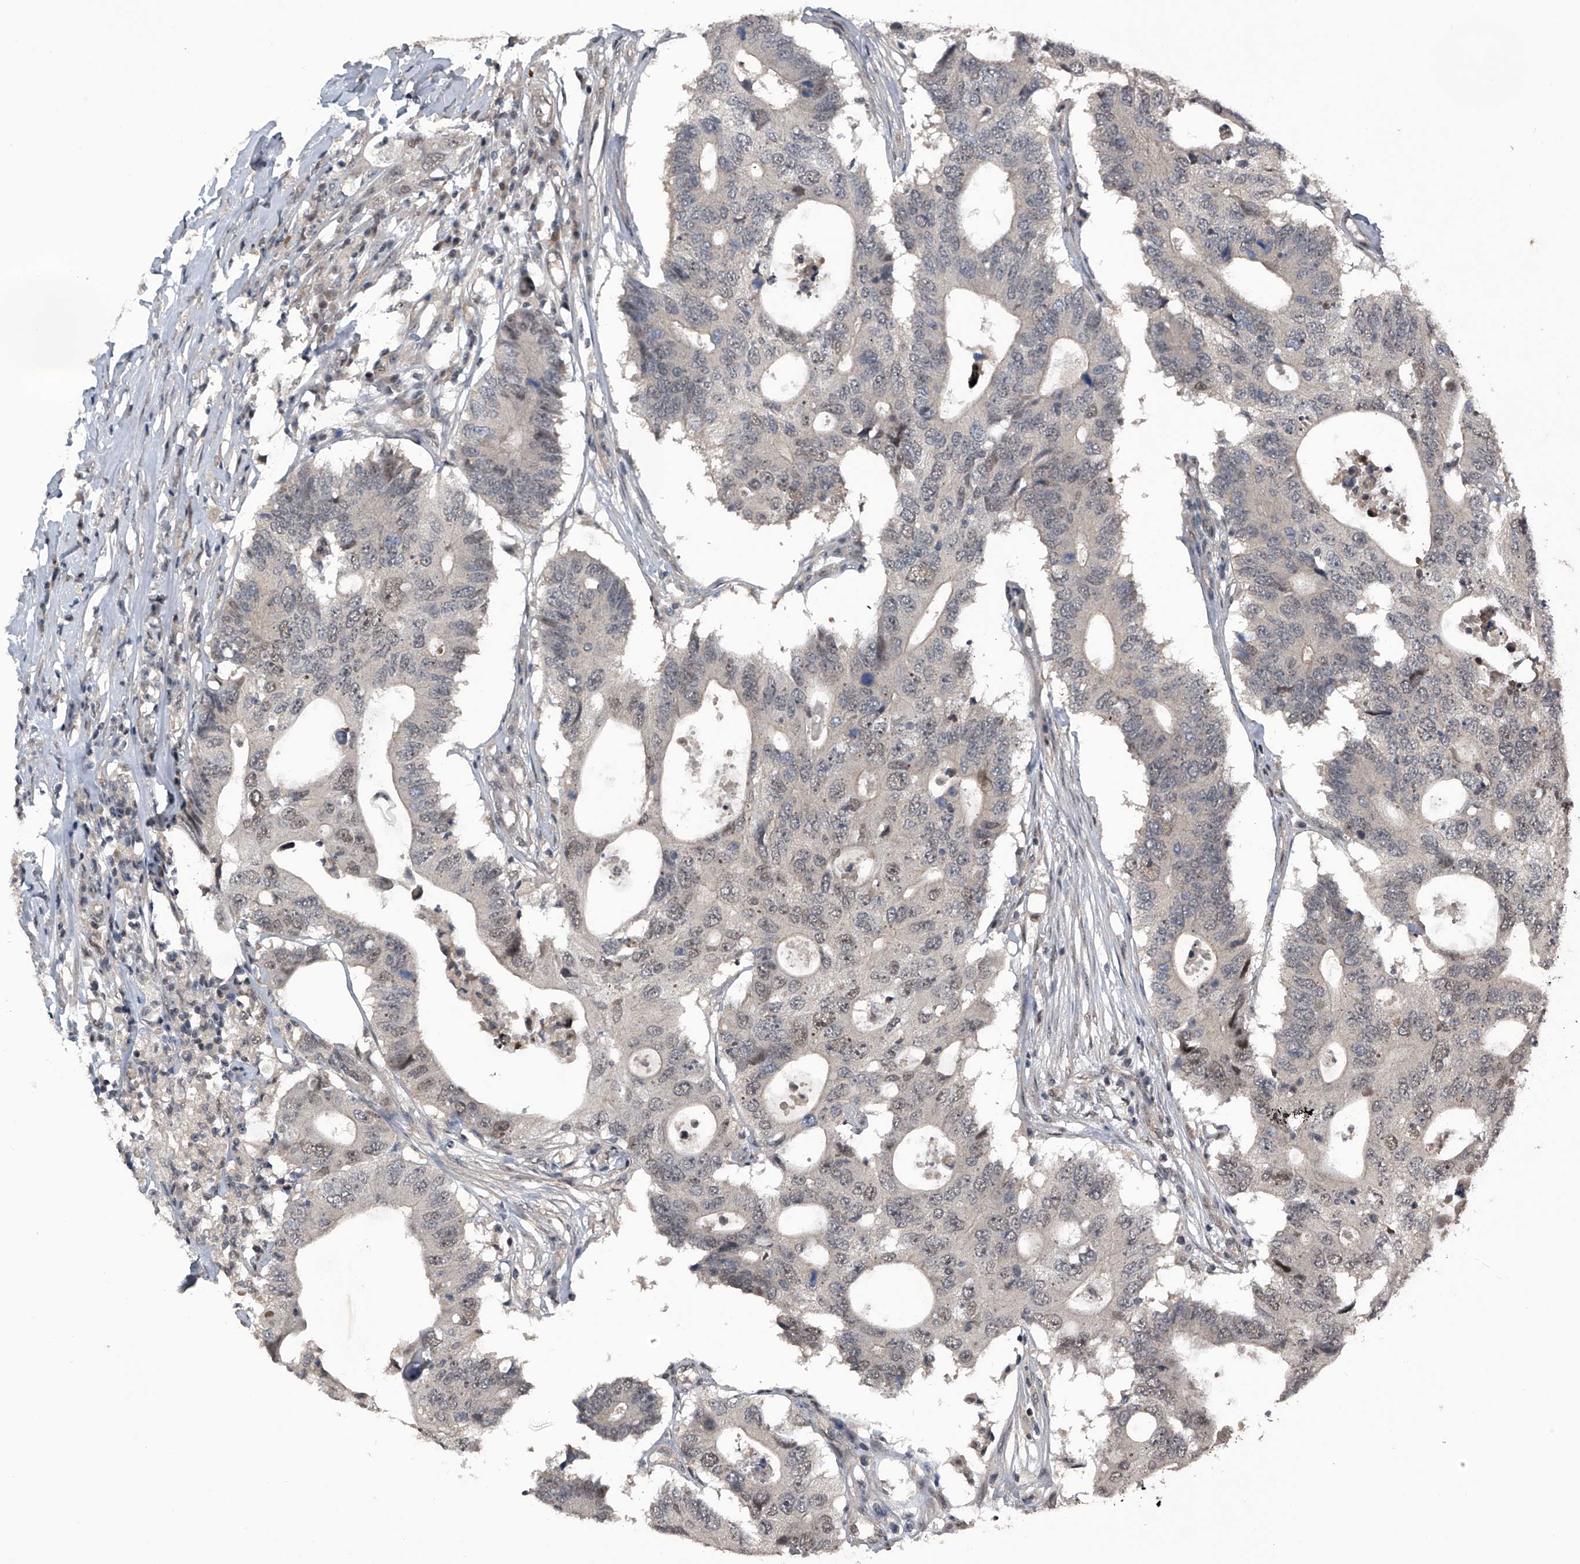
{"staining": {"intensity": "weak", "quantity": "<25%", "location": "nuclear"}, "tissue": "colorectal cancer", "cell_type": "Tumor cells", "image_type": "cancer", "snomed": [{"axis": "morphology", "description": "Adenocarcinoma, NOS"}, {"axis": "topography", "description": "Colon"}], "caption": "Immunohistochemistry histopathology image of neoplastic tissue: human colorectal cancer stained with DAB shows no significant protein positivity in tumor cells.", "gene": "SLC12A8", "patient": {"sex": "male", "age": 71}}